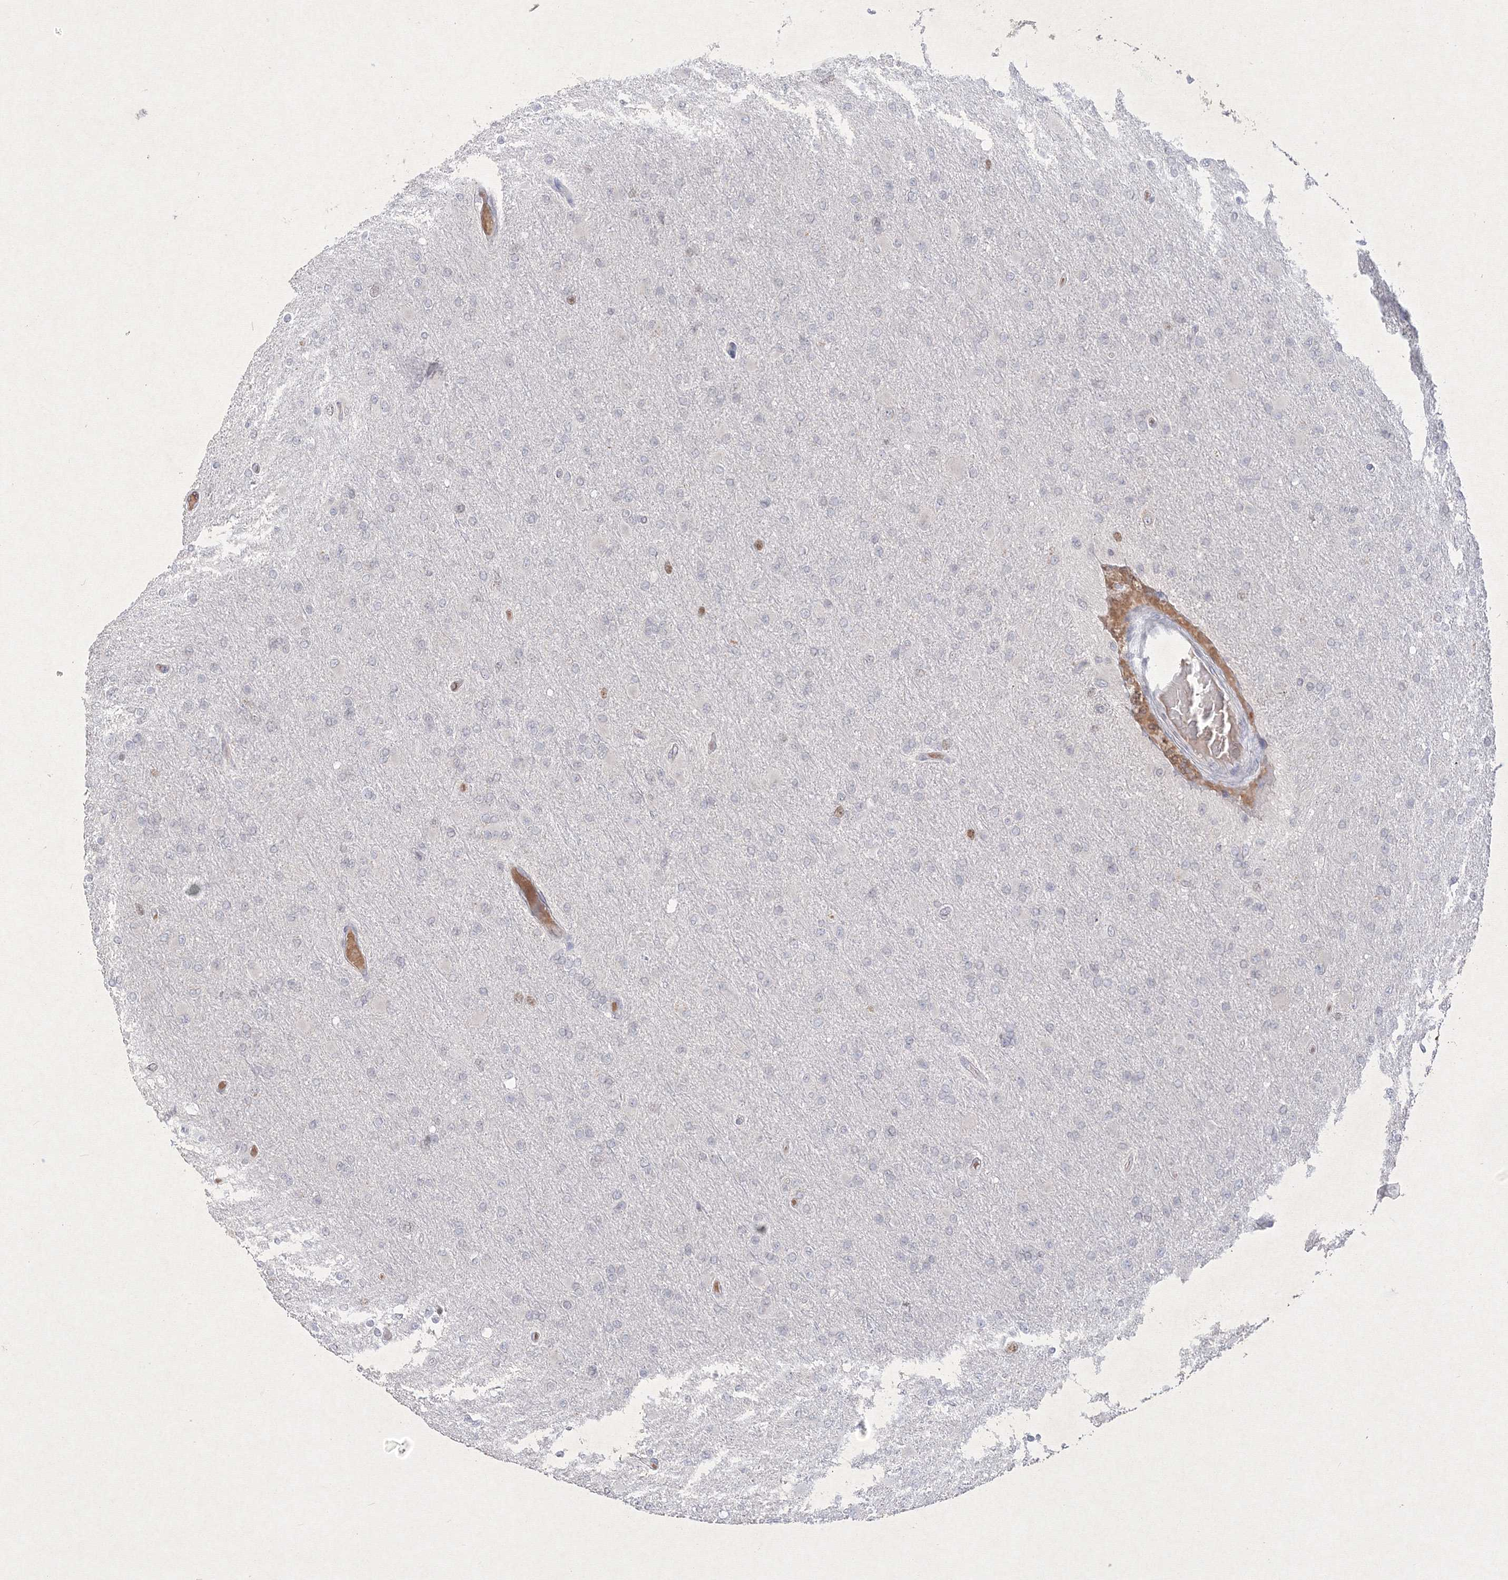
{"staining": {"intensity": "negative", "quantity": "none", "location": "none"}, "tissue": "glioma", "cell_type": "Tumor cells", "image_type": "cancer", "snomed": [{"axis": "morphology", "description": "Glioma, malignant, High grade"}, {"axis": "topography", "description": "Cerebral cortex"}], "caption": "There is no significant staining in tumor cells of glioma. The staining was performed using DAB to visualize the protein expression in brown, while the nuclei were stained in blue with hematoxylin (Magnification: 20x).", "gene": "NXPE3", "patient": {"sex": "female", "age": 36}}